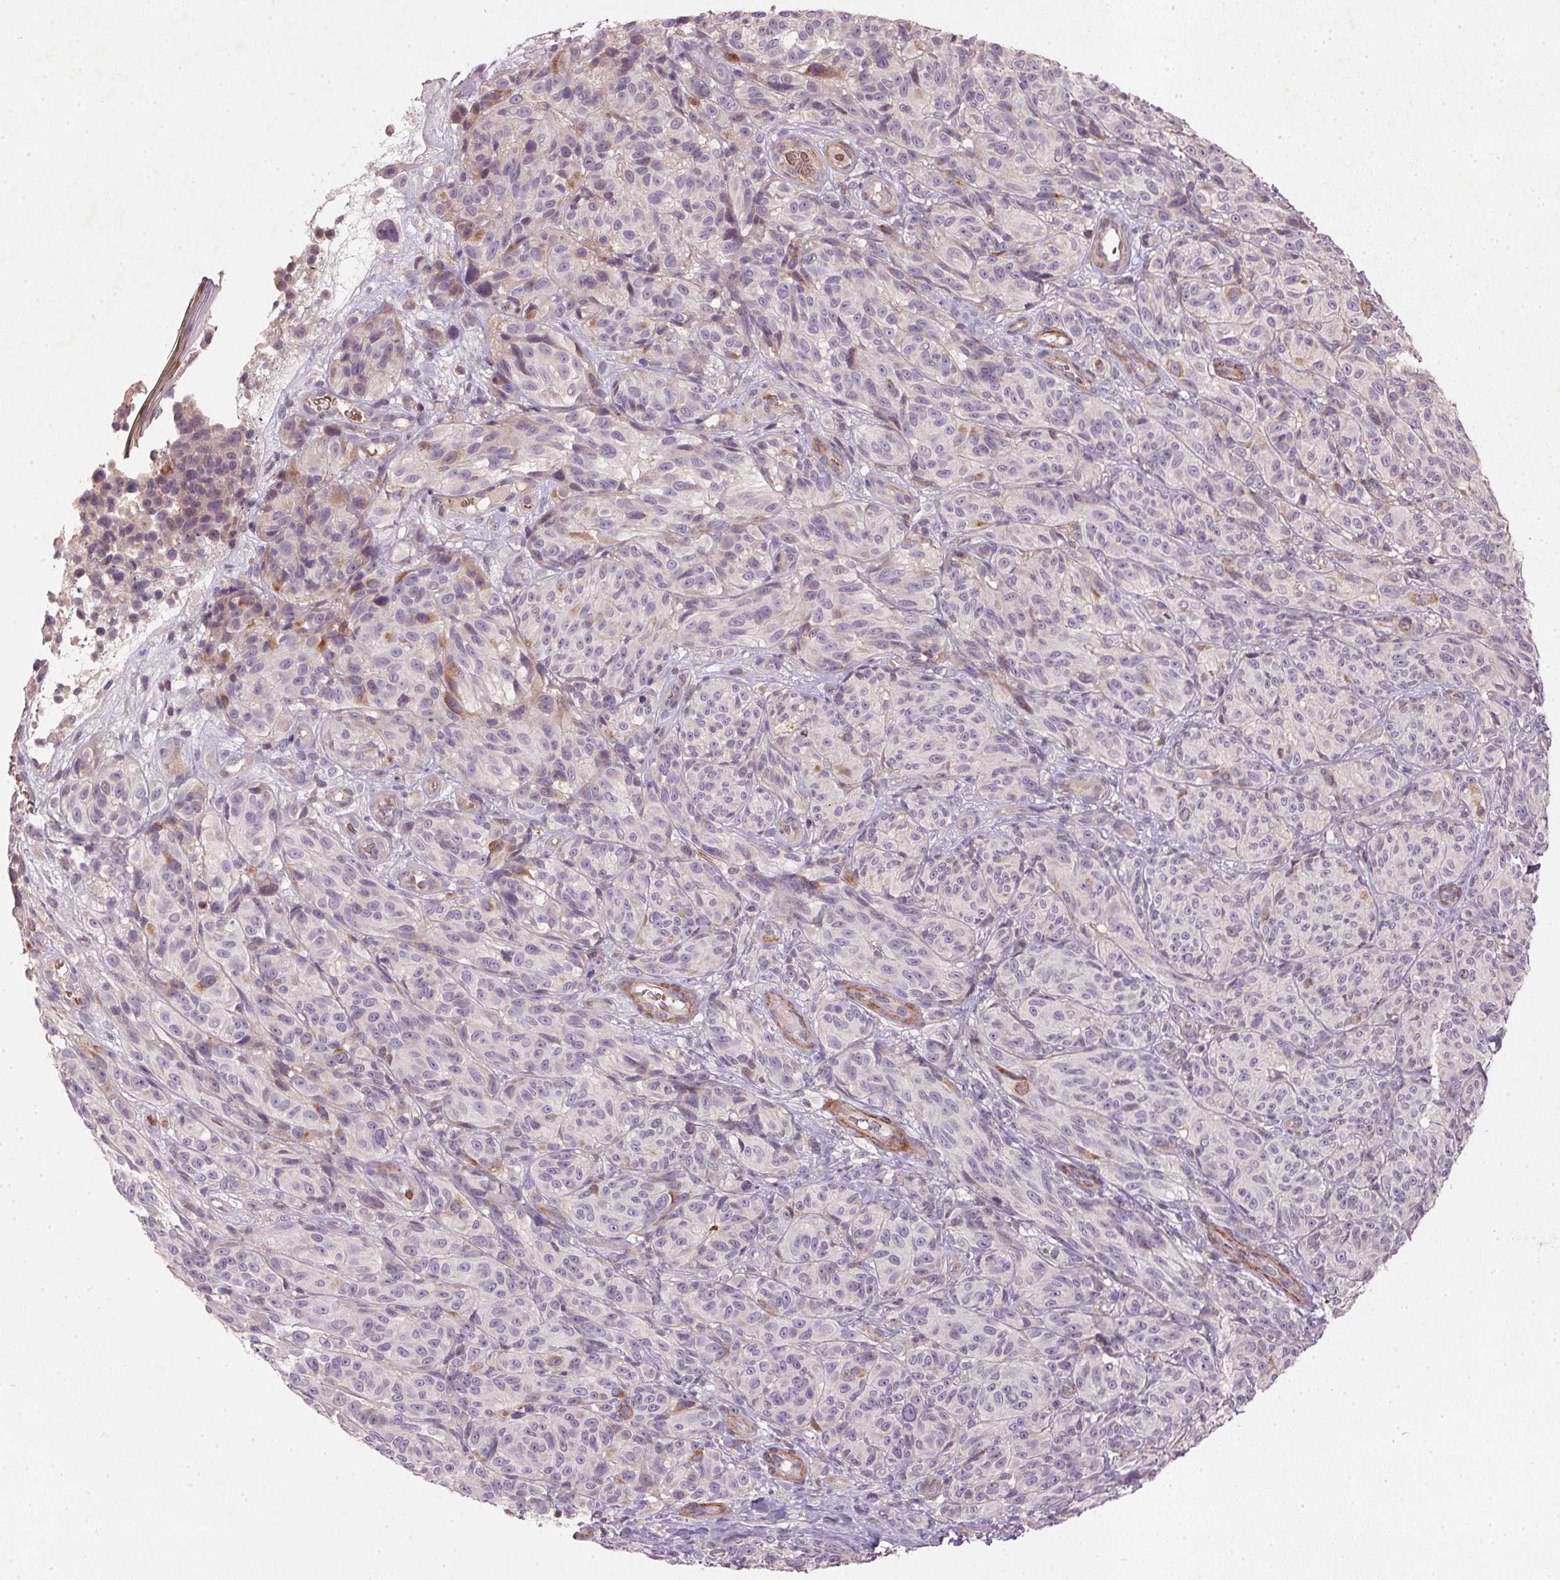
{"staining": {"intensity": "negative", "quantity": "none", "location": "none"}, "tissue": "melanoma", "cell_type": "Tumor cells", "image_type": "cancer", "snomed": [{"axis": "morphology", "description": "Malignant melanoma, NOS"}, {"axis": "topography", "description": "Skin"}], "caption": "High magnification brightfield microscopy of melanoma stained with DAB (3,3'-diaminobenzidine) (brown) and counterstained with hematoxylin (blue): tumor cells show no significant staining.", "gene": "KCNK15", "patient": {"sex": "female", "age": 85}}